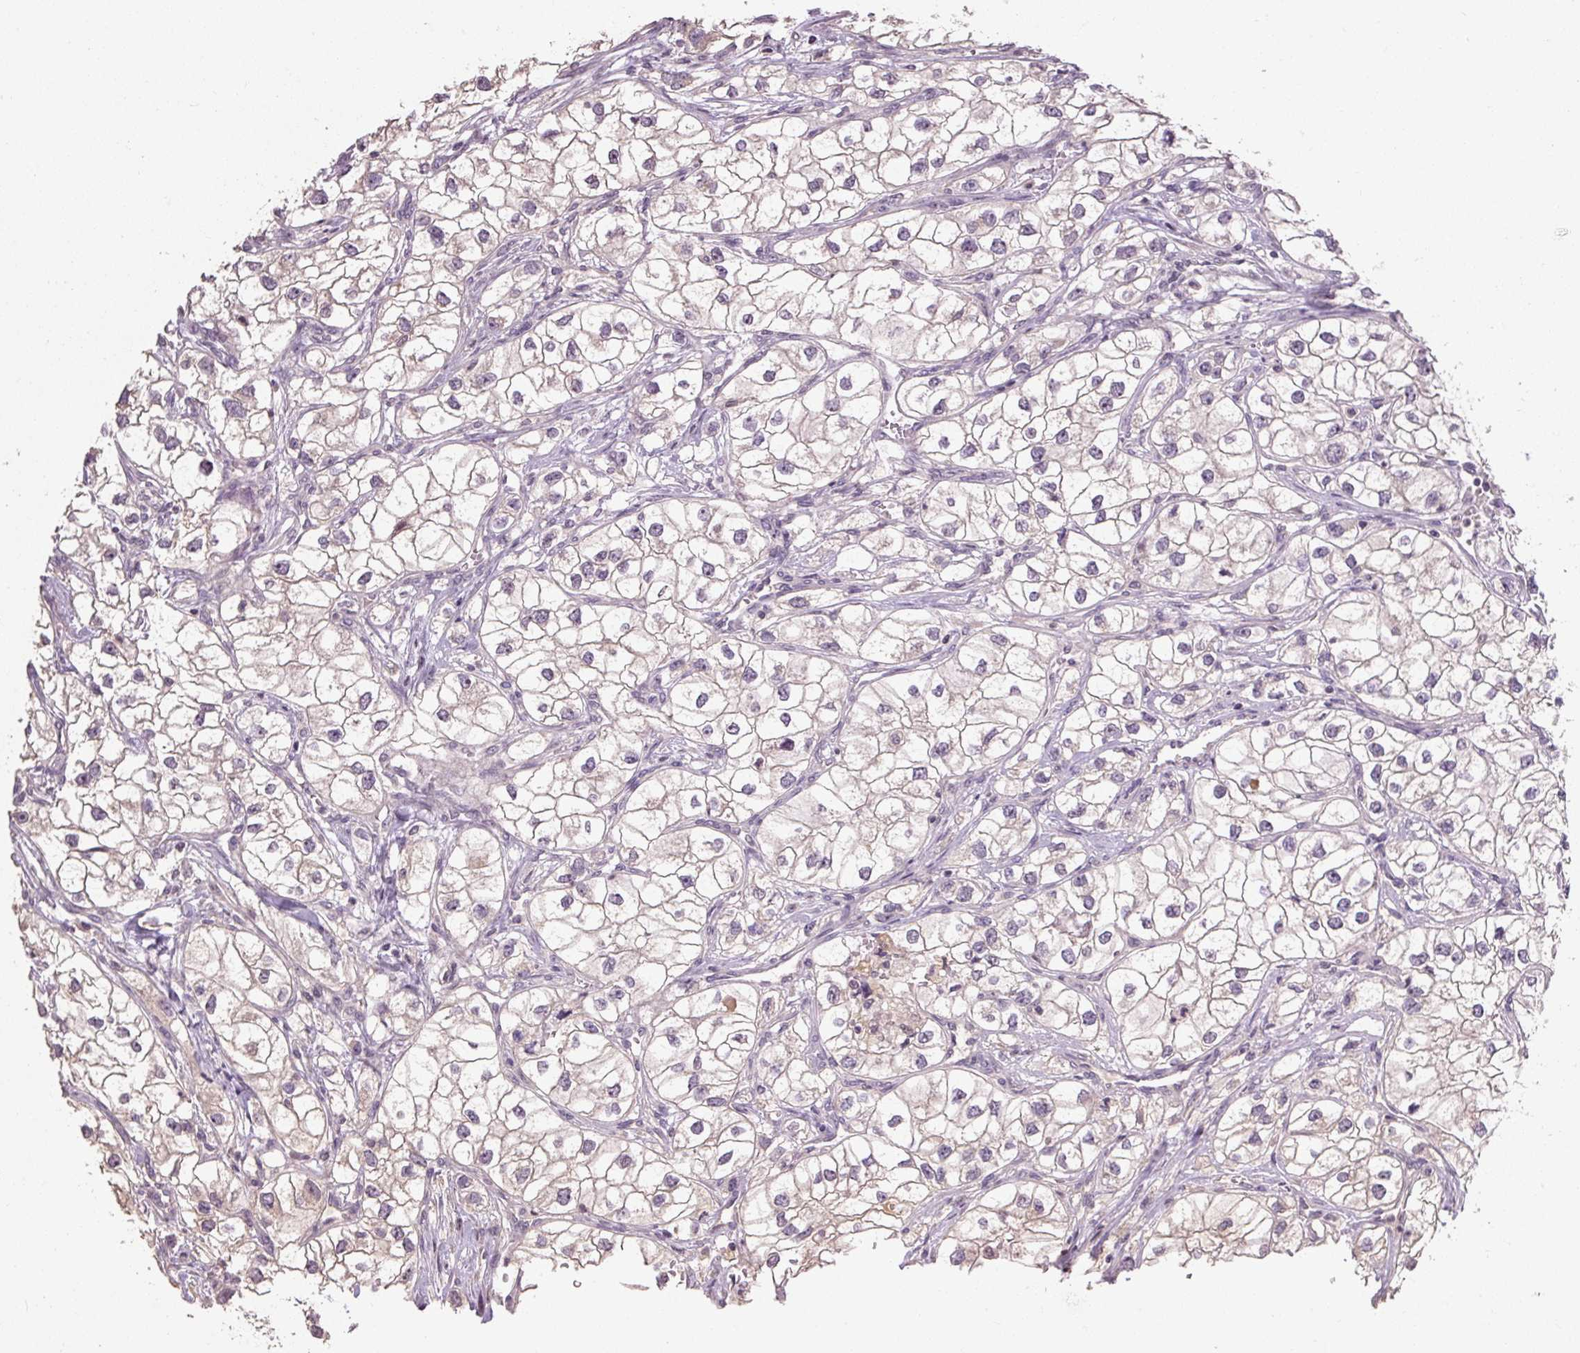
{"staining": {"intensity": "negative", "quantity": "none", "location": "none"}, "tissue": "renal cancer", "cell_type": "Tumor cells", "image_type": "cancer", "snomed": [{"axis": "morphology", "description": "Adenocarcinoma, NOS"}, {"axis": "topography", "description": "Kidney"}], "caption": "The IHC image has no significant staining in tumor cells of adenocarcinoma (renal) tissue.", "gene": "CFAP65", "patient": {"sex": "male", "age": 59}}